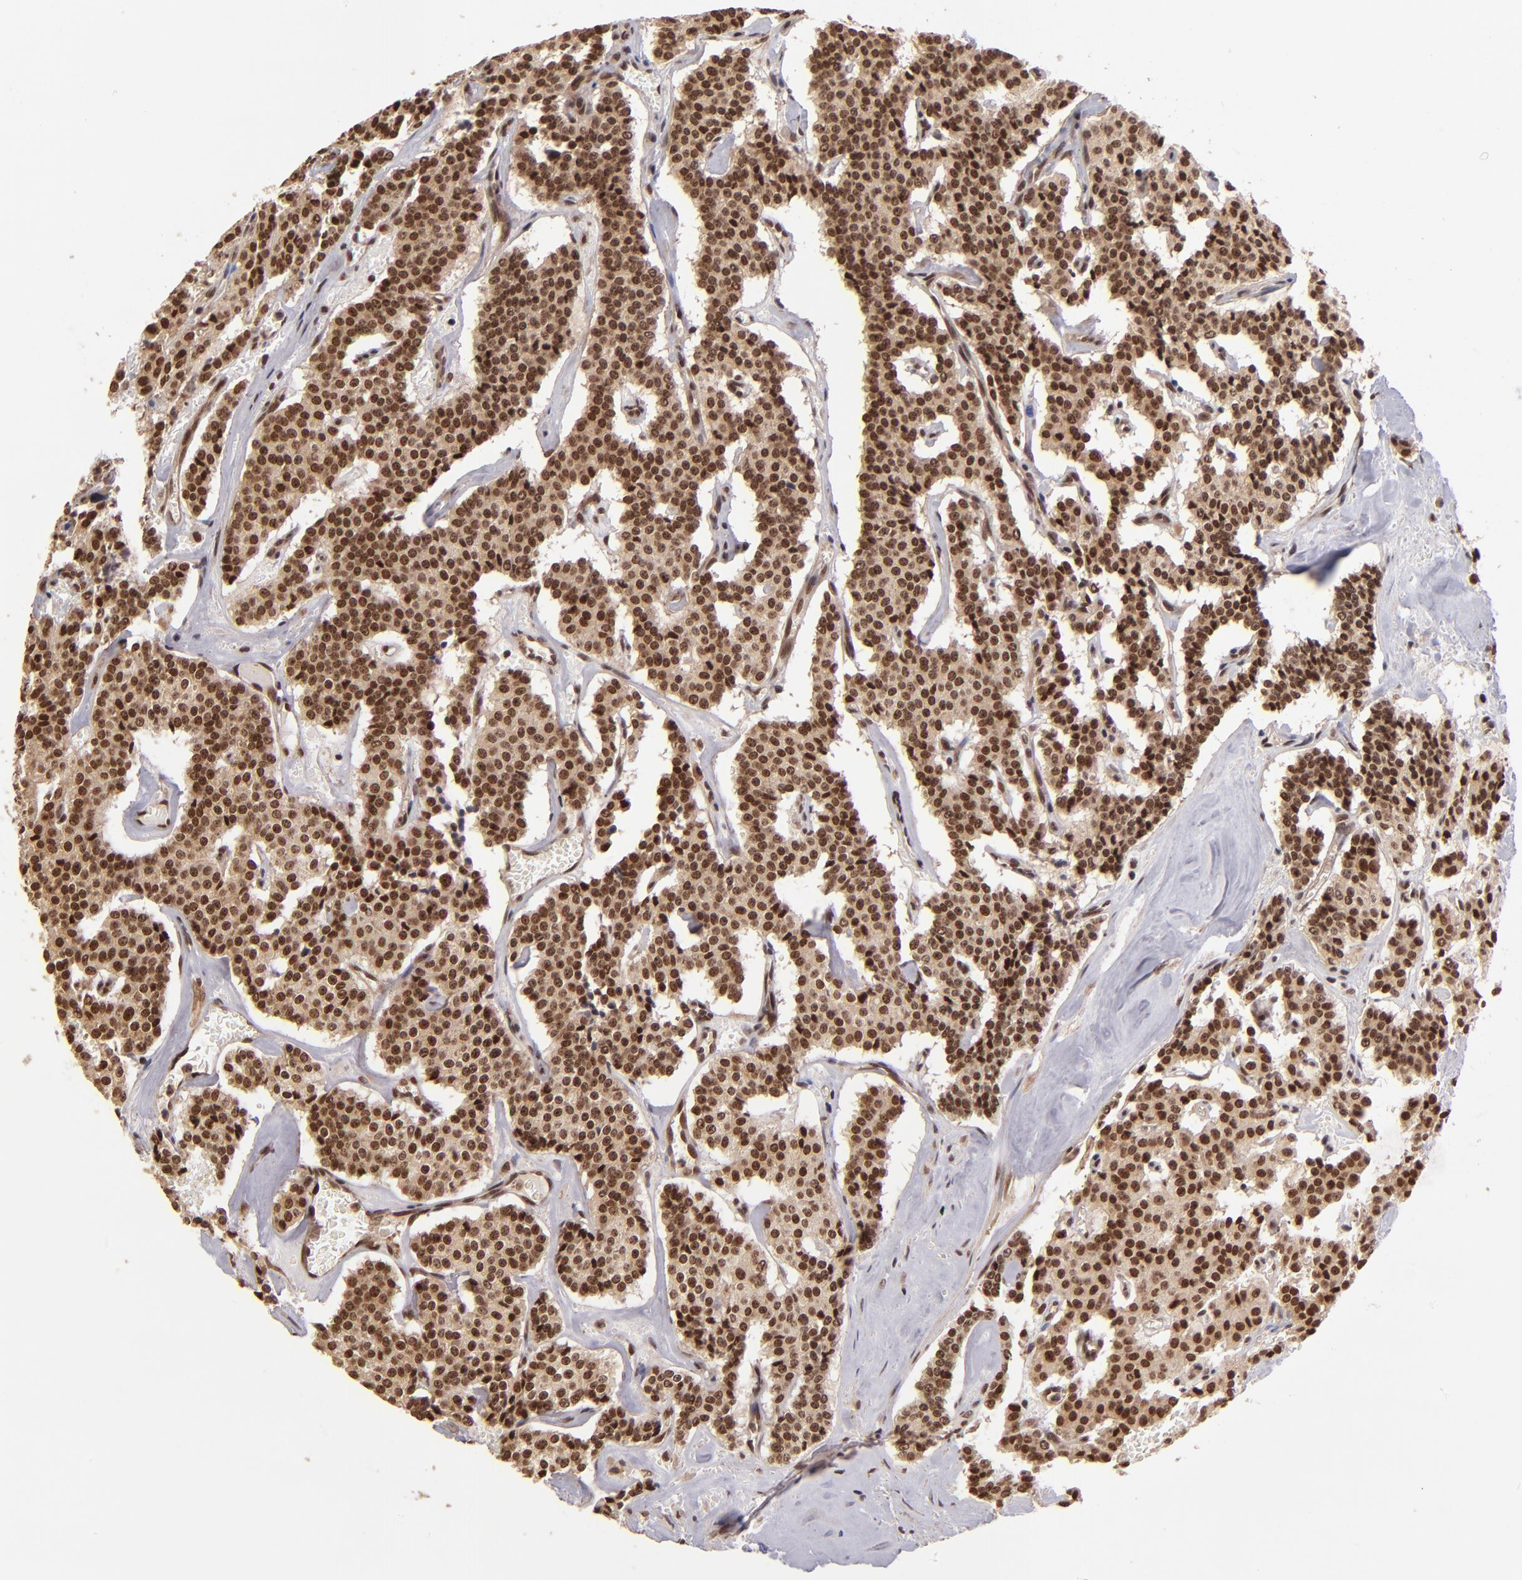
{"staining": {"intensity": "moderate", "quantity": ">75%", "location": "cytoplasmic/membranous,nuclear"}, "tissue": "carcinoid", "cell_type": "Tumor cells", "image_type": "cancer", "snomed": [{"axis": "morphology", "description": "Carcinoid, malignant, NOS"}, {"axis": "topography", "description": "Bronchus"}], "caption": "The image displays a brown stain indicating the presence of a protein in the cytoplasmic/membranous and nuclear of tumor cells in carcinoid.", "gene": "TERF2", "patient": {"sex": "male", "age": 55}}